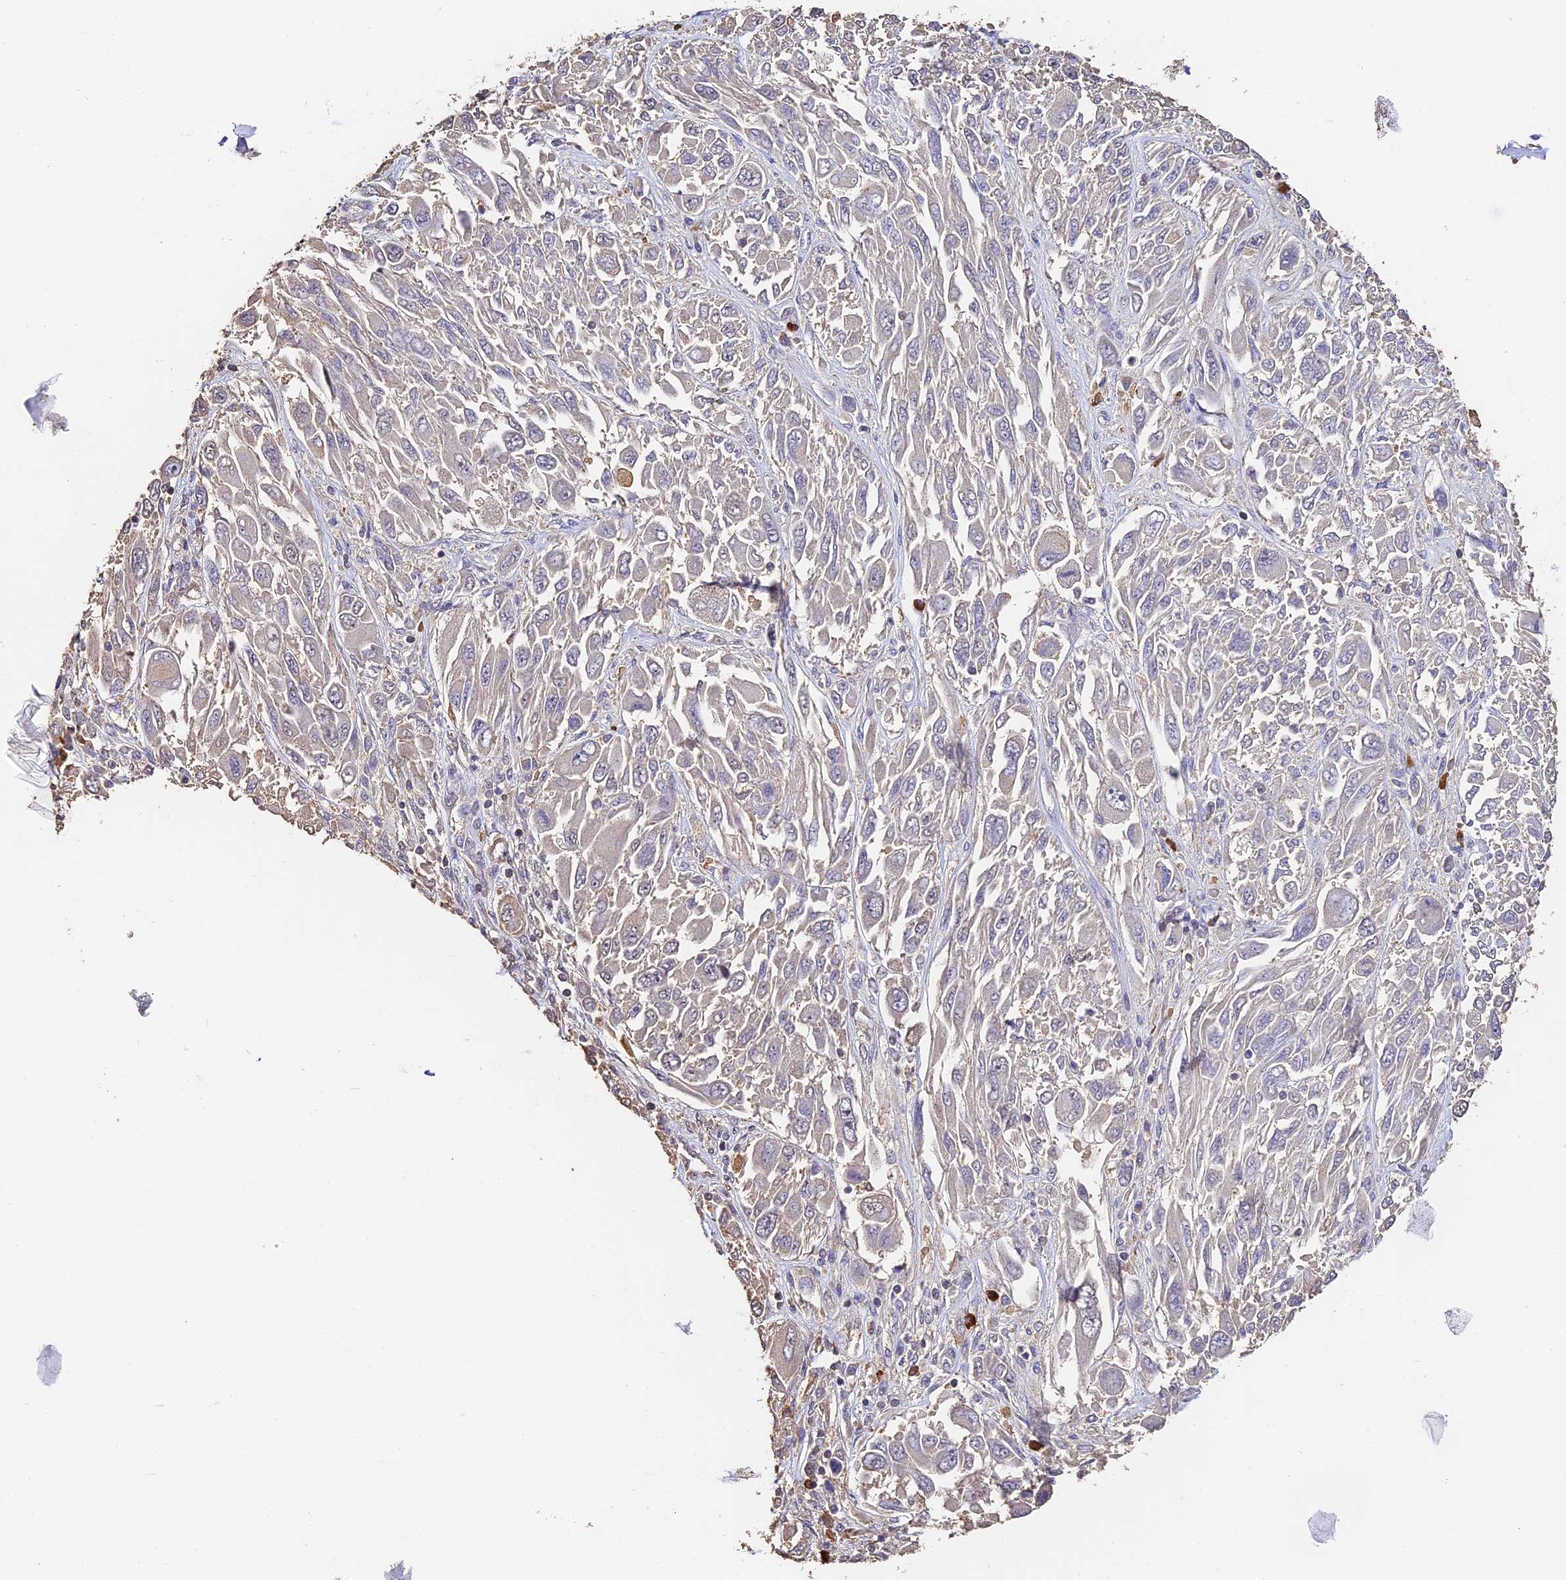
{"staining": {"intensity": "weak", "quantity": "<25%", "location": "cytoplasmic/membranous"}, "tissue": "melanoma", "cell_type": "Tumor cells", "image_type": "cancer", "snomed": [{"axis": "morphology", "description": "Malignant melanoma, NOS"}, {"axis": "topography", "description": "Skin"}], "caption": "IHC image of malignant melanoma stained for a protein (brown), which reveals no staining in tumor cells.", "gene": "SLC11A1", "patient": {"sex": "female", "age": 91}}